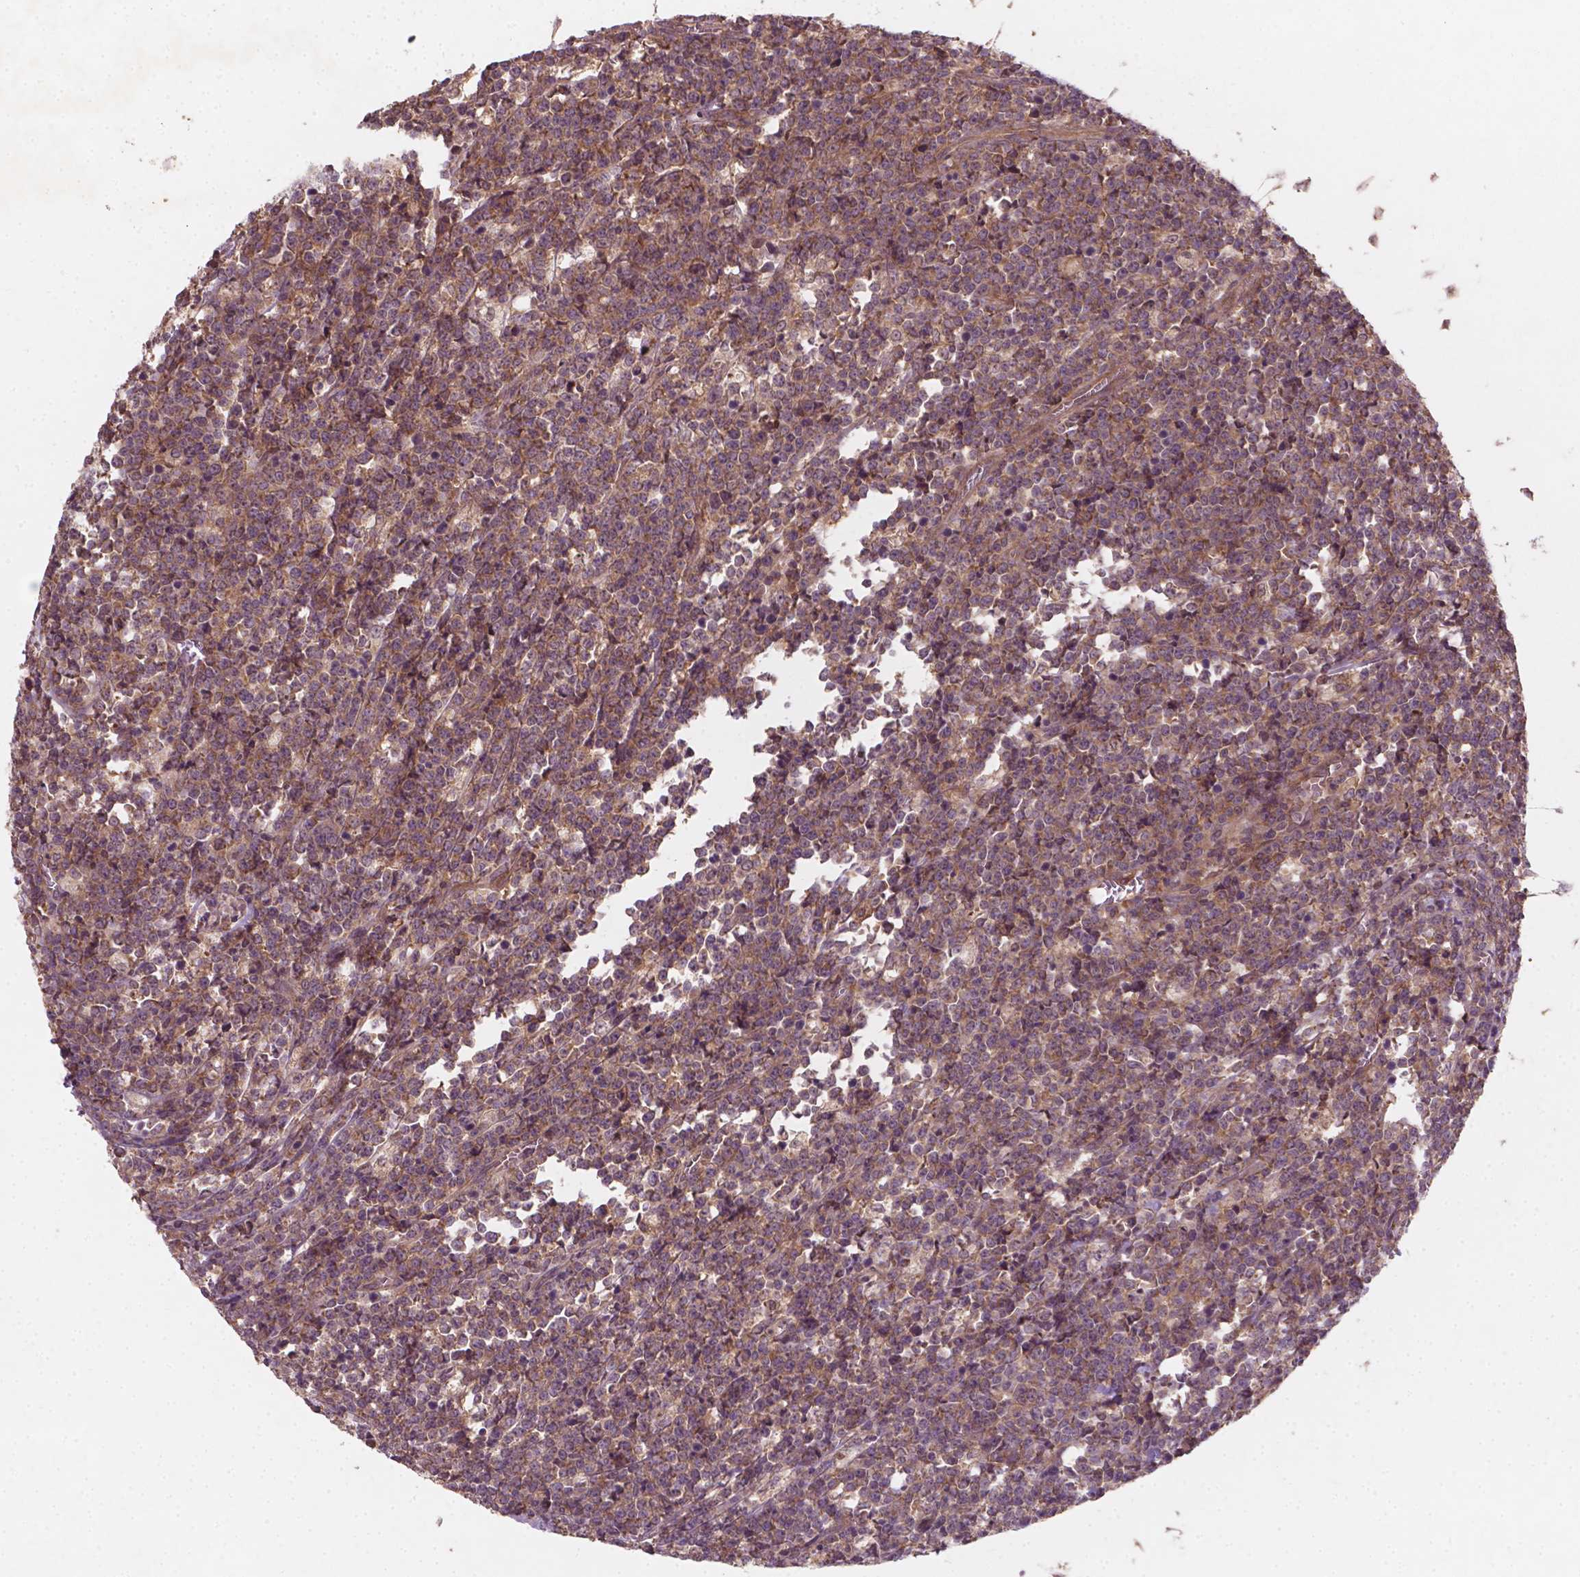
{"staining": {"intensity": "weak", "quantity": ">75%", "location": "cytoplasmic/membranous"}, "tissue": "lymphoma", "cell_type": "Tumor cells", "image_type": "cancer", "snomed": [{"axis": "morphology", "description": "Malignant lymphoma, non-Hodgkin's type, High grade"}, {"axis": "topography", "description": "Small intestine"}], "caption": "A high-resolution image shows IHC staining of lymphoma, which demonstrates weak cytoplasmic/membranous expression in approximately >75% of tumor cells.", "gene": "CYFIP2", "patient": {"sex": "female", "age": 56}}